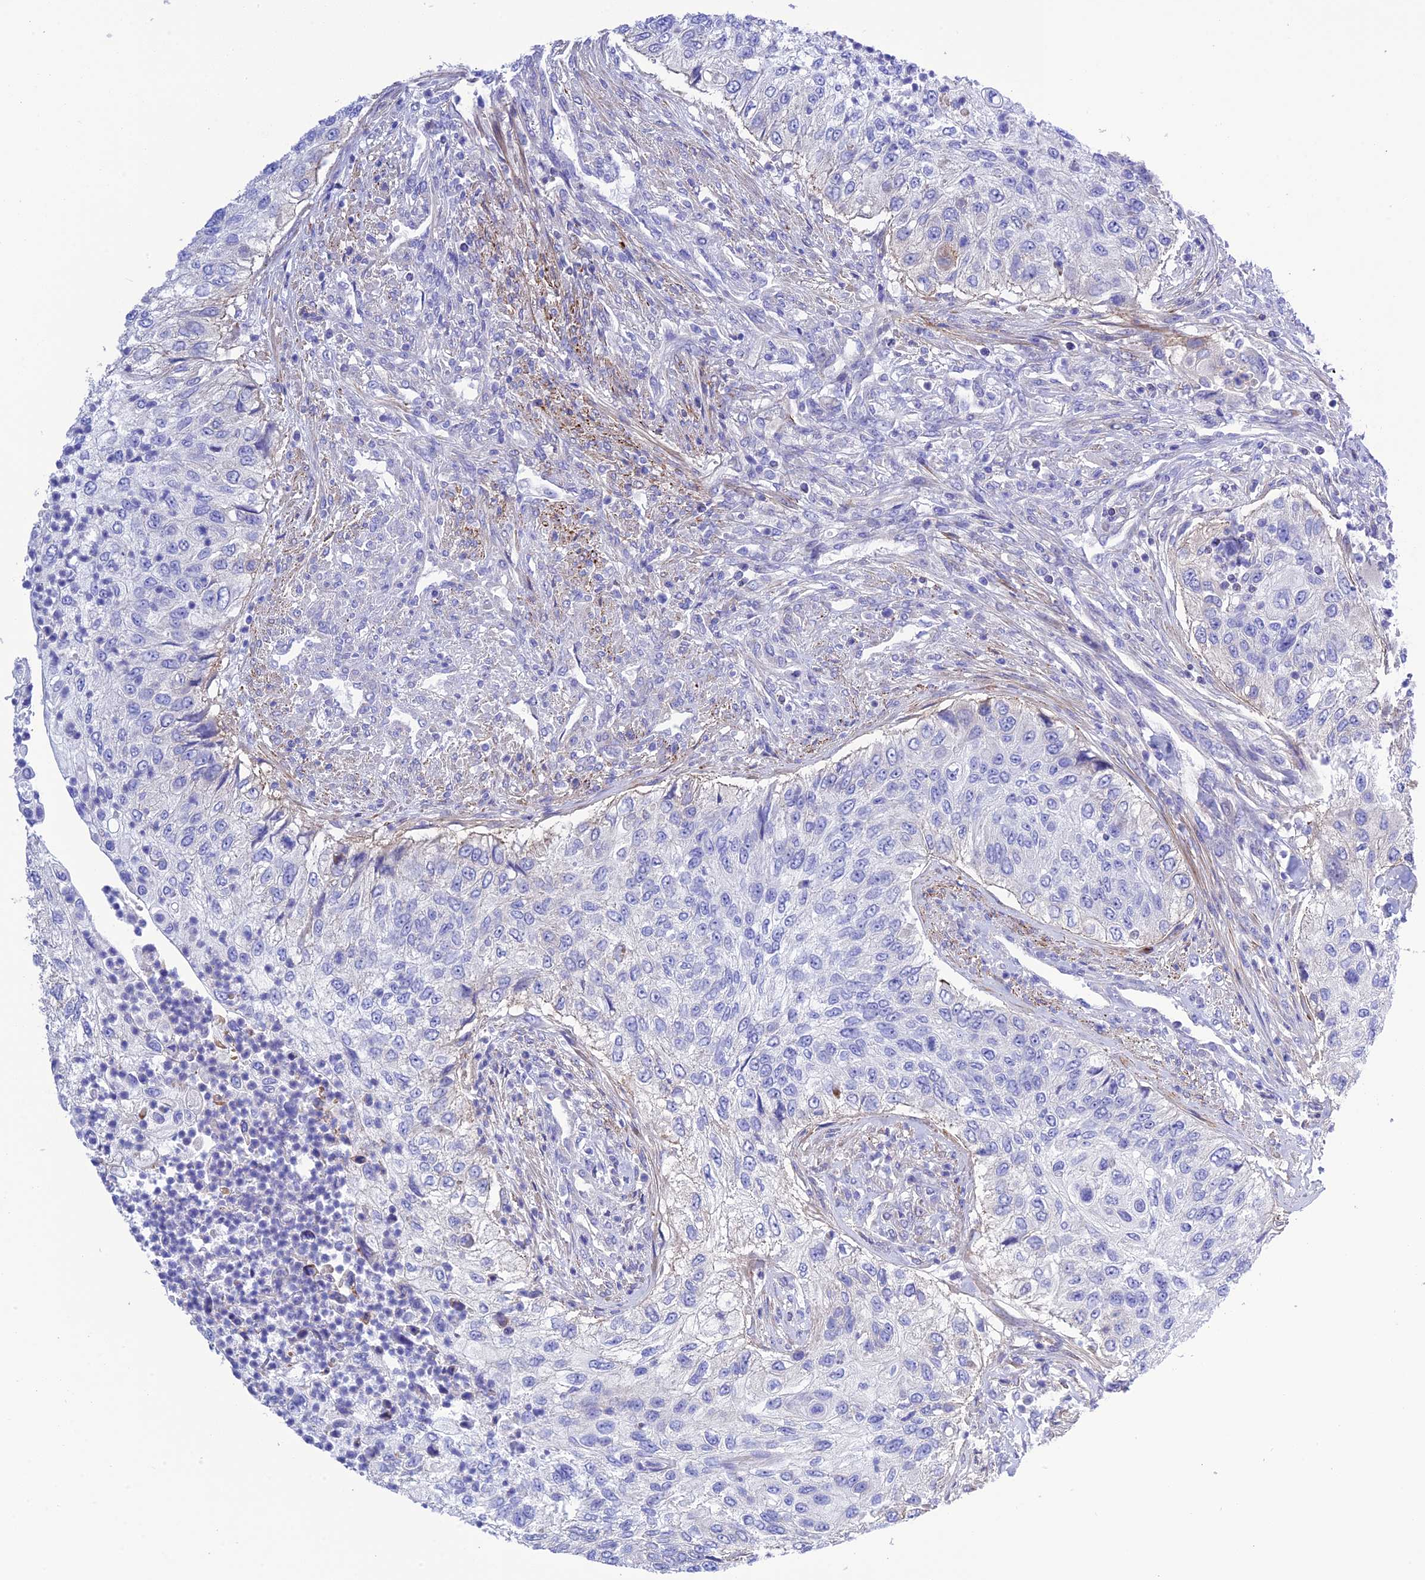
{"staining": {"intensity": "negative", "quantity": "none", "location": "none"}, "tissue": "urothelial cancer", "cell_type": "Tumor cells", "image_type": "cancer", "snomed": [{"axis": "morphology", "description": "Urothelial carcinoma, High grade"}, {"axis": "topography", "description": "Urinary bladder"}], "caption": "Immunohistochemistry of human high-grade urothelial carcinoma demonstrates no positivity in tumor cells.", "gene": "FRA10AC1", "patient": {"sex": "female", "age": 60}}